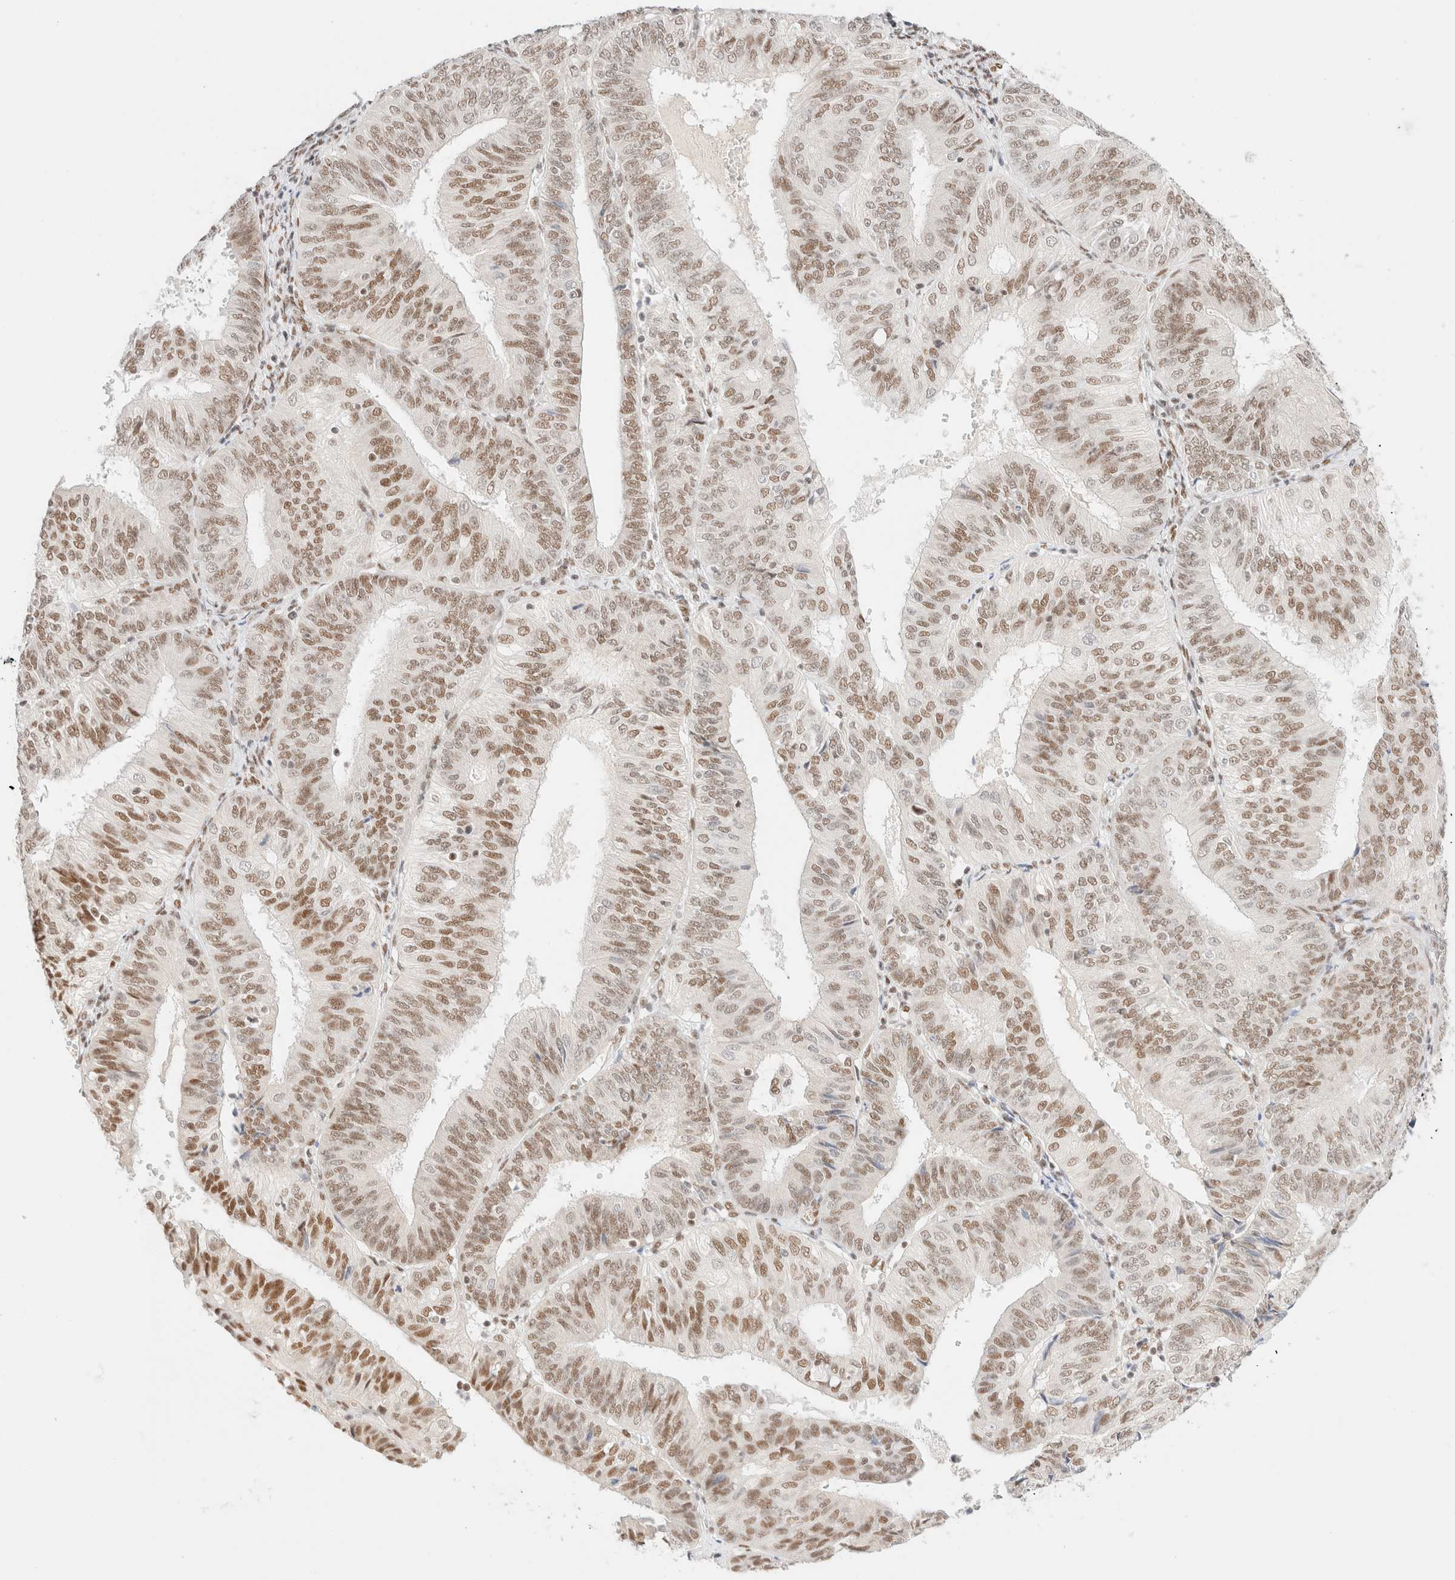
{"staining": {"intensity": "moderate", "quantity": ">75%", "location": "nuclear"}, "tissue": "endometrial cancer", "cell_type": "Tumor cells", "image_type": "cancer", "snomed": [{"axis": "morphology", "description": "Adenocarcinoma, NOS"}, {"axis": "topography", "description": "Endometrium"}], "caption": "Protein expression by IHC reveals moderate nuclear expression in approximately >75% of tumor cells in endometrial cancer (adenocarcinoma).", "gene": "CIC", "patient": {"sex": "female", "age": 58}}